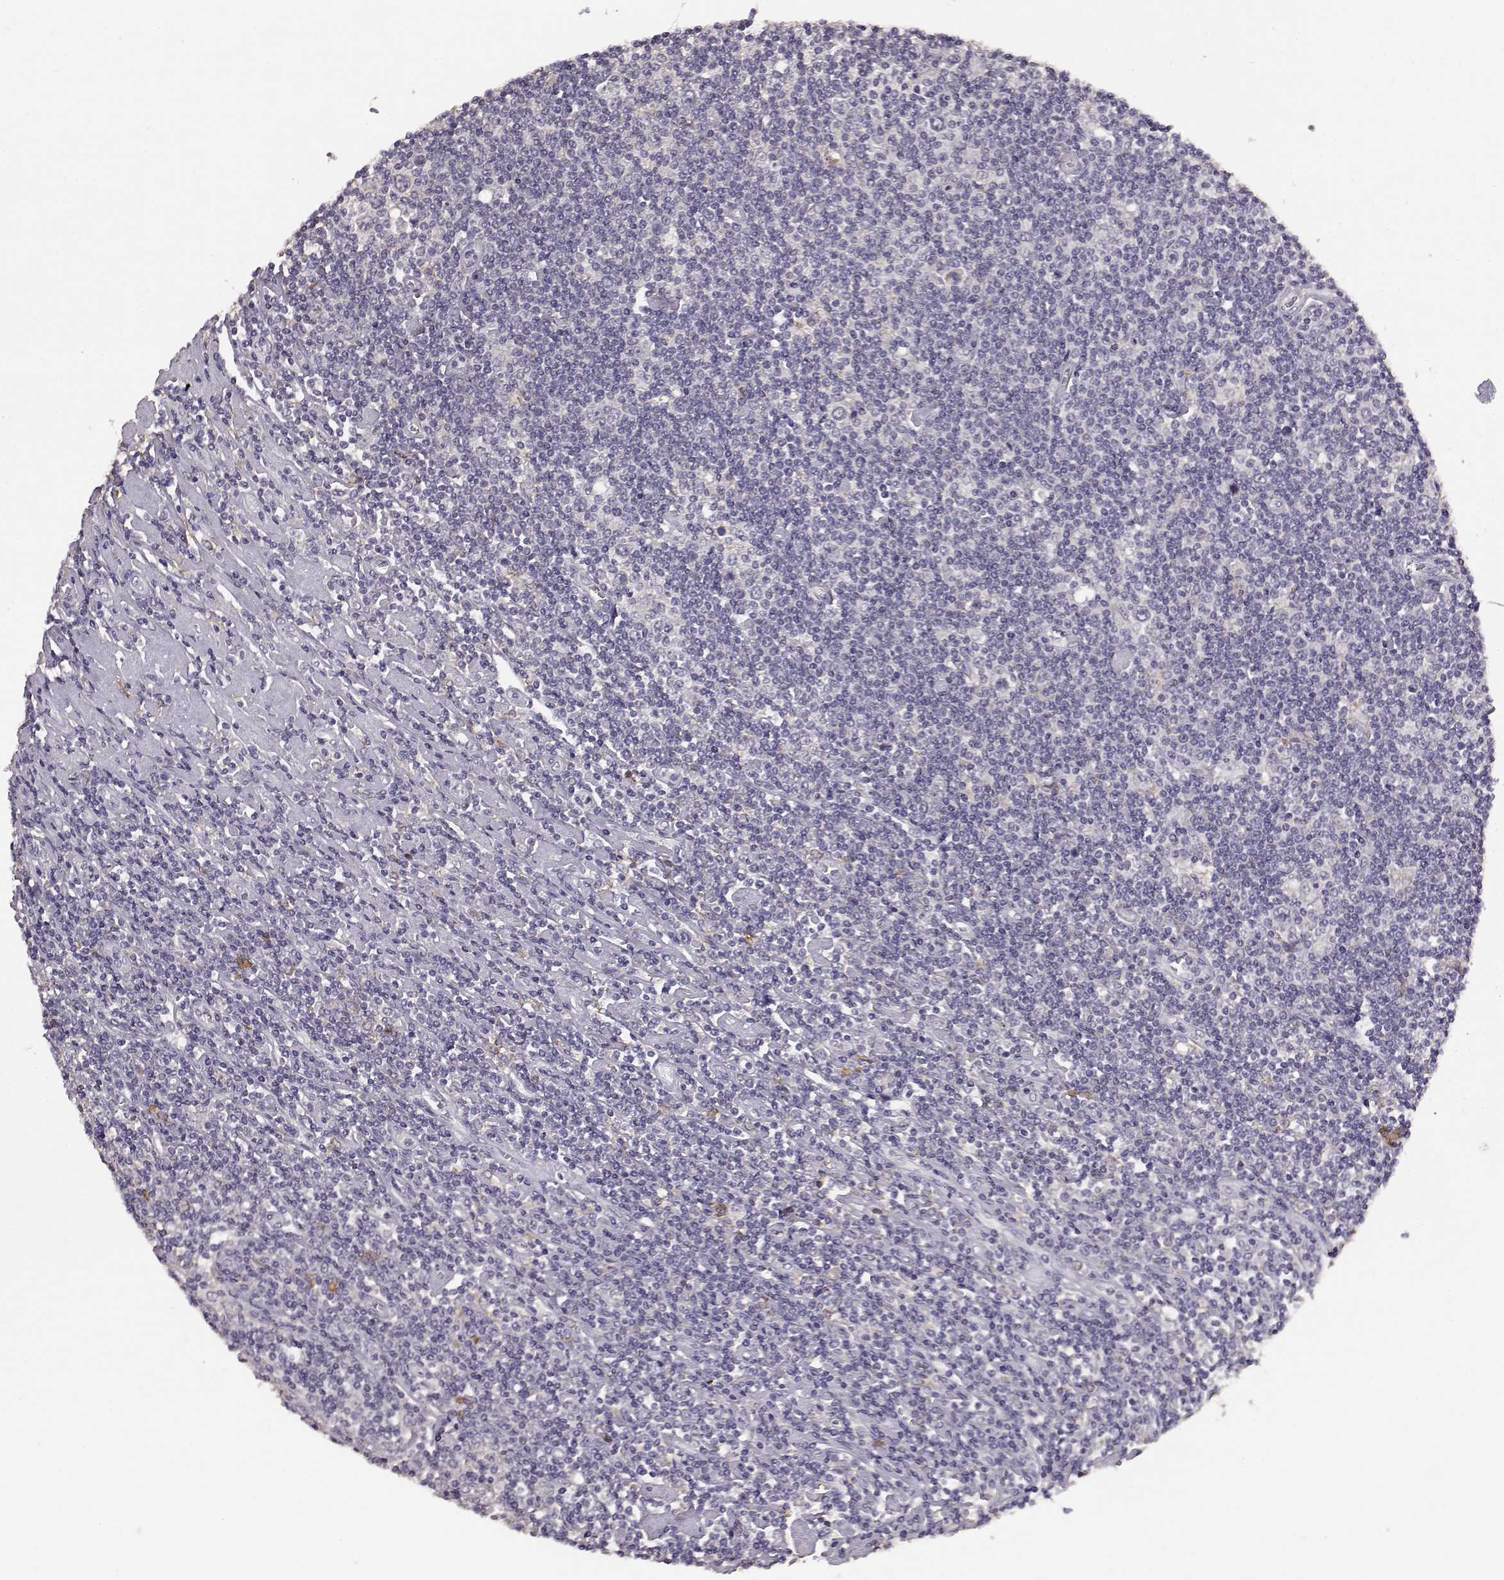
{"staining": {"intensity": "negative", "quantity": "none", "location": "none"}, "tissue": "lymphoma", "cell_type": "Tumor cells", "image_type": "cancer", "snomed": [{"axis": "morphology", "description": "Hodgkin's disease, NOS"}, {"axis": "topography", "description": "Lymph node"}], "caption": "Hodgkin's disease was stained to show a protein in brown. There is no significant positivity in tumor cells. Nuclei are stained in blue.", "gene": "GABRG3", "patient": {"sex": "male", "age": 40}}